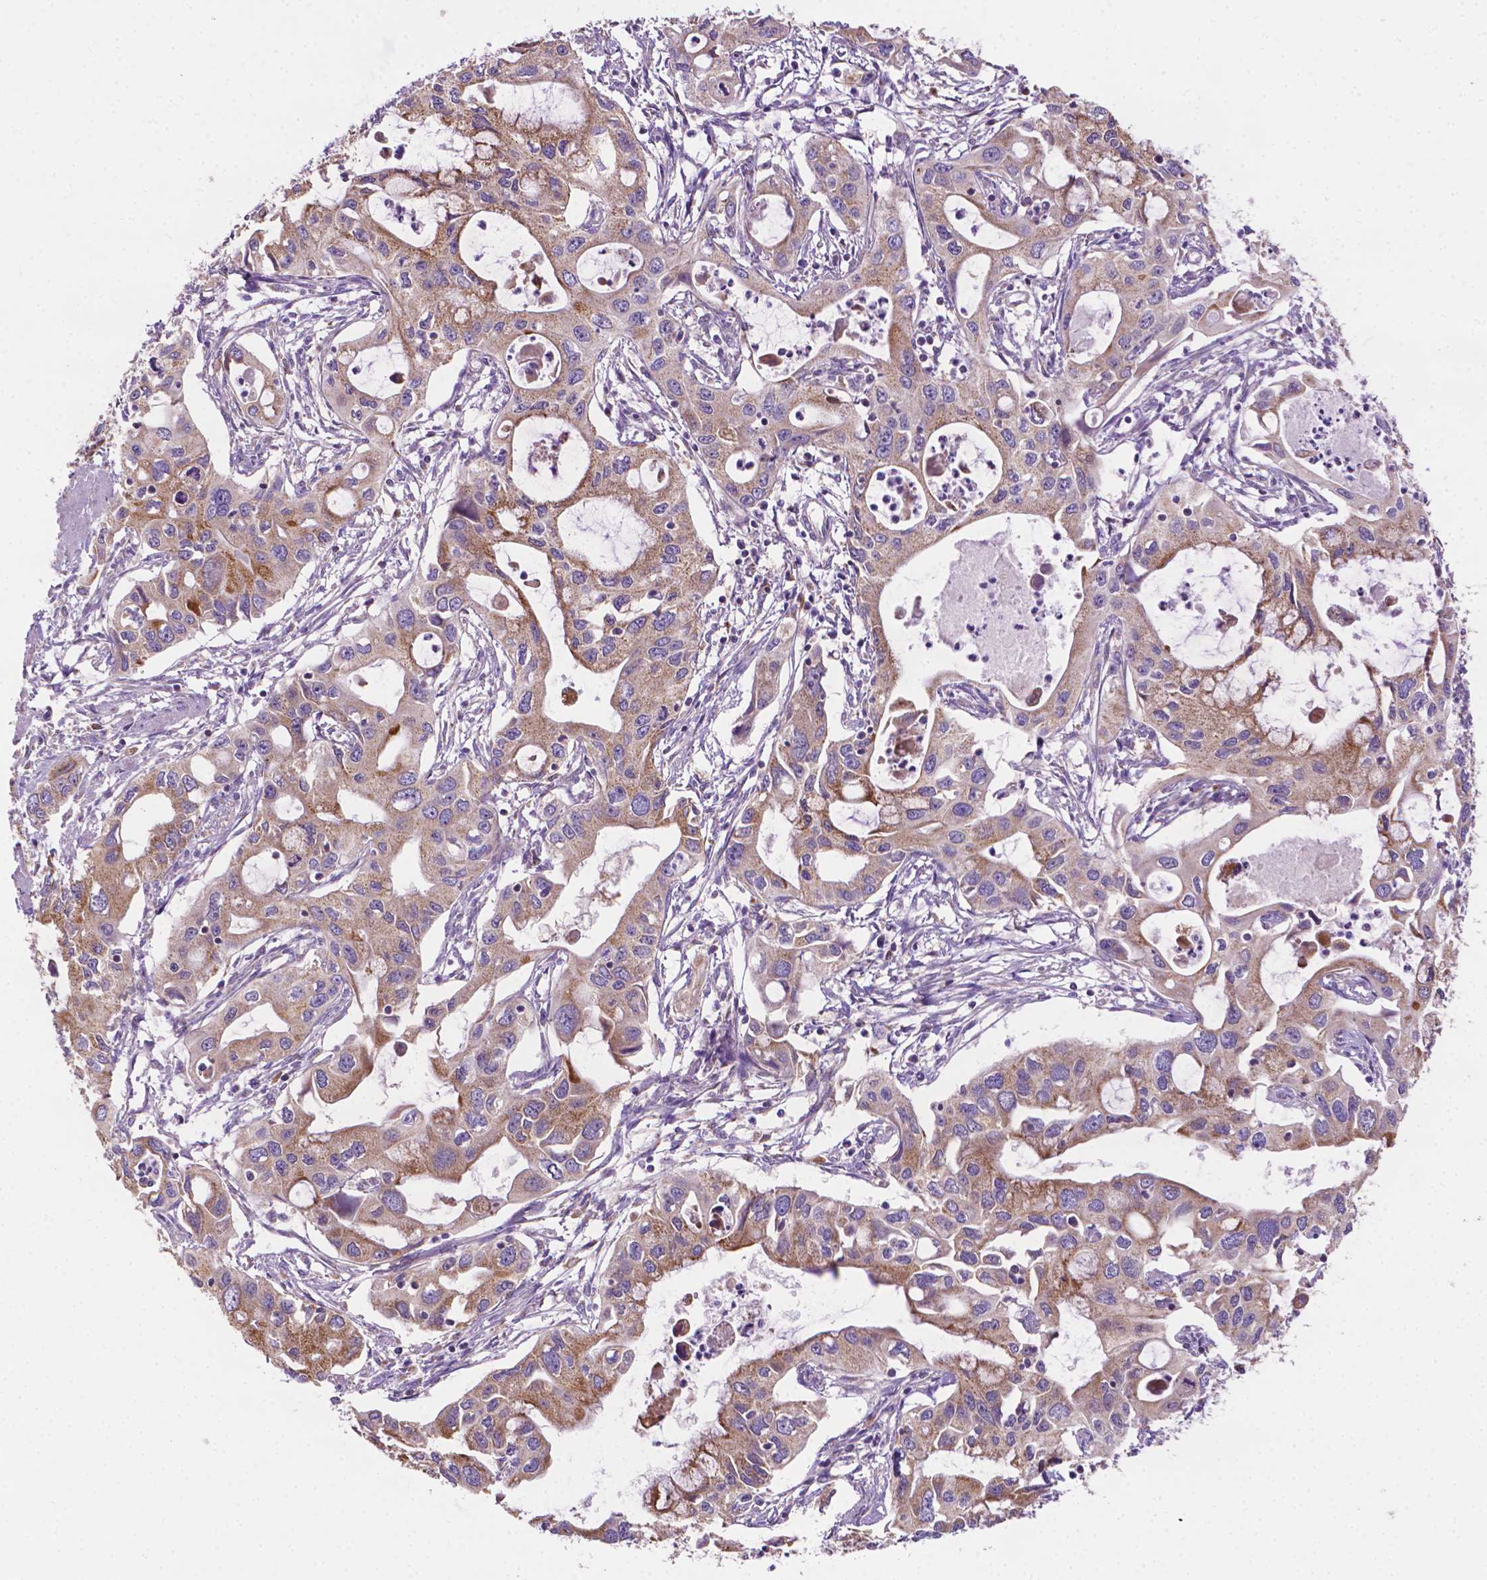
{"staining": {"intensity": "moderate", "quantity": "25%-75%", "location": "cytoplasmic/membranous"}, "tissue": "pancreatic cancer", "cell_type": "Tumor cells", "image_type": "cancer", "snomed": [{"axis": "morphology", "description": "Adenocarcinoma, NOS"}, {"axis": "topography", "description": "Pancreas"}], "caption": "Human pancreatic adenocarcinoma stained with a brown dye exhibits moderate cytoplasmic/membranous positive positivity in about 25%-75% of tumor cells.", "gene": "ILVBL", "patient": {"sex": "male", "age": 60}}